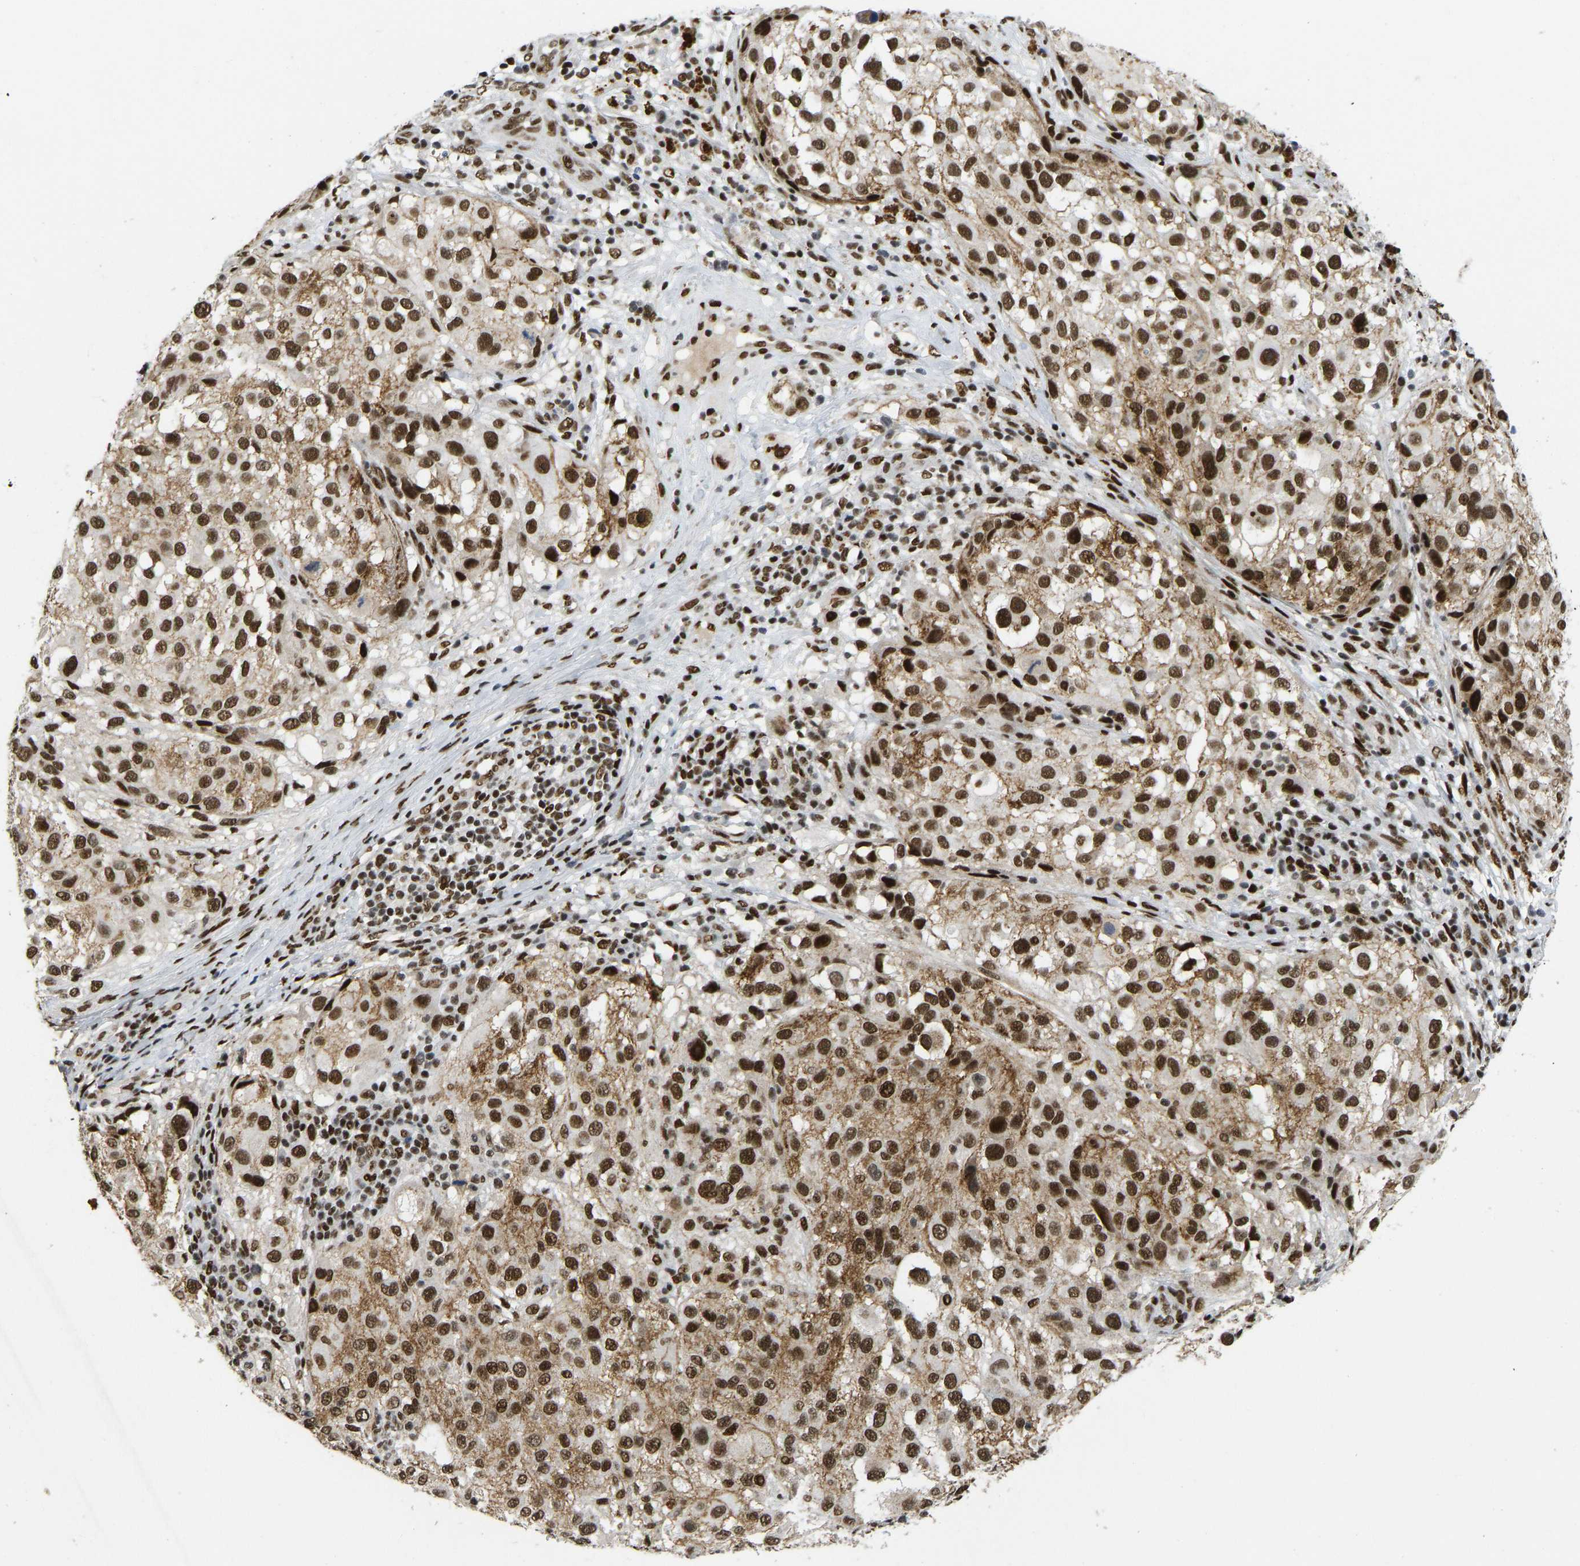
{"staining": {"intensity": "strong", "quantity": ">75%", "location": "cytoplasmic/membranous,nuclear"}, "tissue": "melanoma", "cell_type": "Tumor cells", "image_type": "cancer", "snomed": [{"axis": "morphology", "description": "Necrosis, NOS"}, {"axis": "morphology", "description": "Malignant melanoma, NOS"}, {"axis": "topography", "description": "Skin"}], "caption": "Immunohistochemical staining of human melanoma demonstrates high levels of strong cytoplasmic/membranous and nuclear protein positivity in approximately >75% of tumor cells. (brown staining indicates protein expression, while blue staining denotes nuclei).", "gene": "FOXK1", "patient": {"sex": "female", "age": 87}}